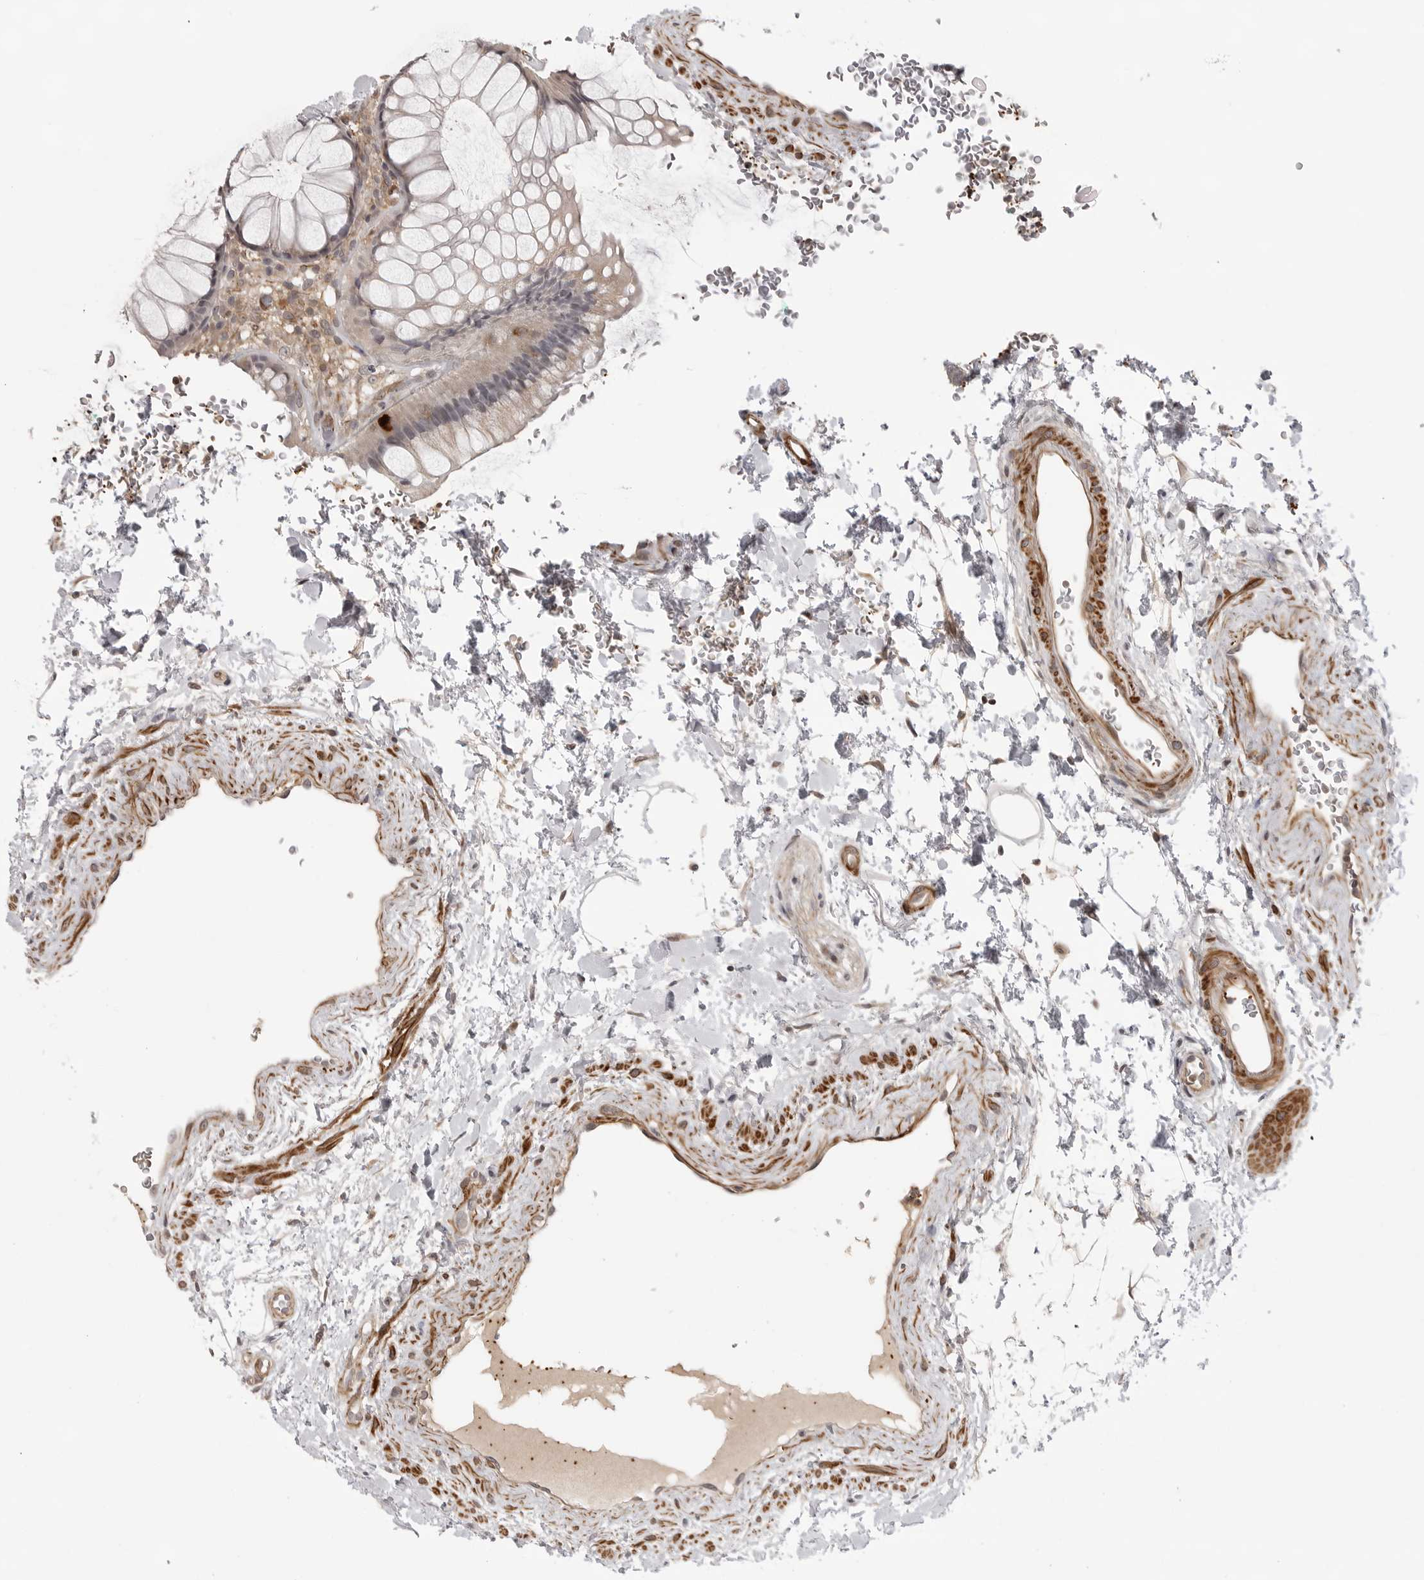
{"staining": {"intensity": "strong", "quantity": "<25%", "location": "cytoplasmic/membranous"}, "tissue": "rectum", "cell_type": "Glandular cells", "image_type": "normal", "snomed": [{"axis": "morphology", "description": "Normal tissue, NOS"}, {"axis": "topography", "description": "Rectum"}], "caption": "A photomicrograph showing strong cytoplasmic/membranous positivity in approximately <25% of glandular cells in unremarkable rectum, as visualized by brown immunohistochemical staining.", "gene": "TUT4", "patient": {"sex": "male", "age": 51}}